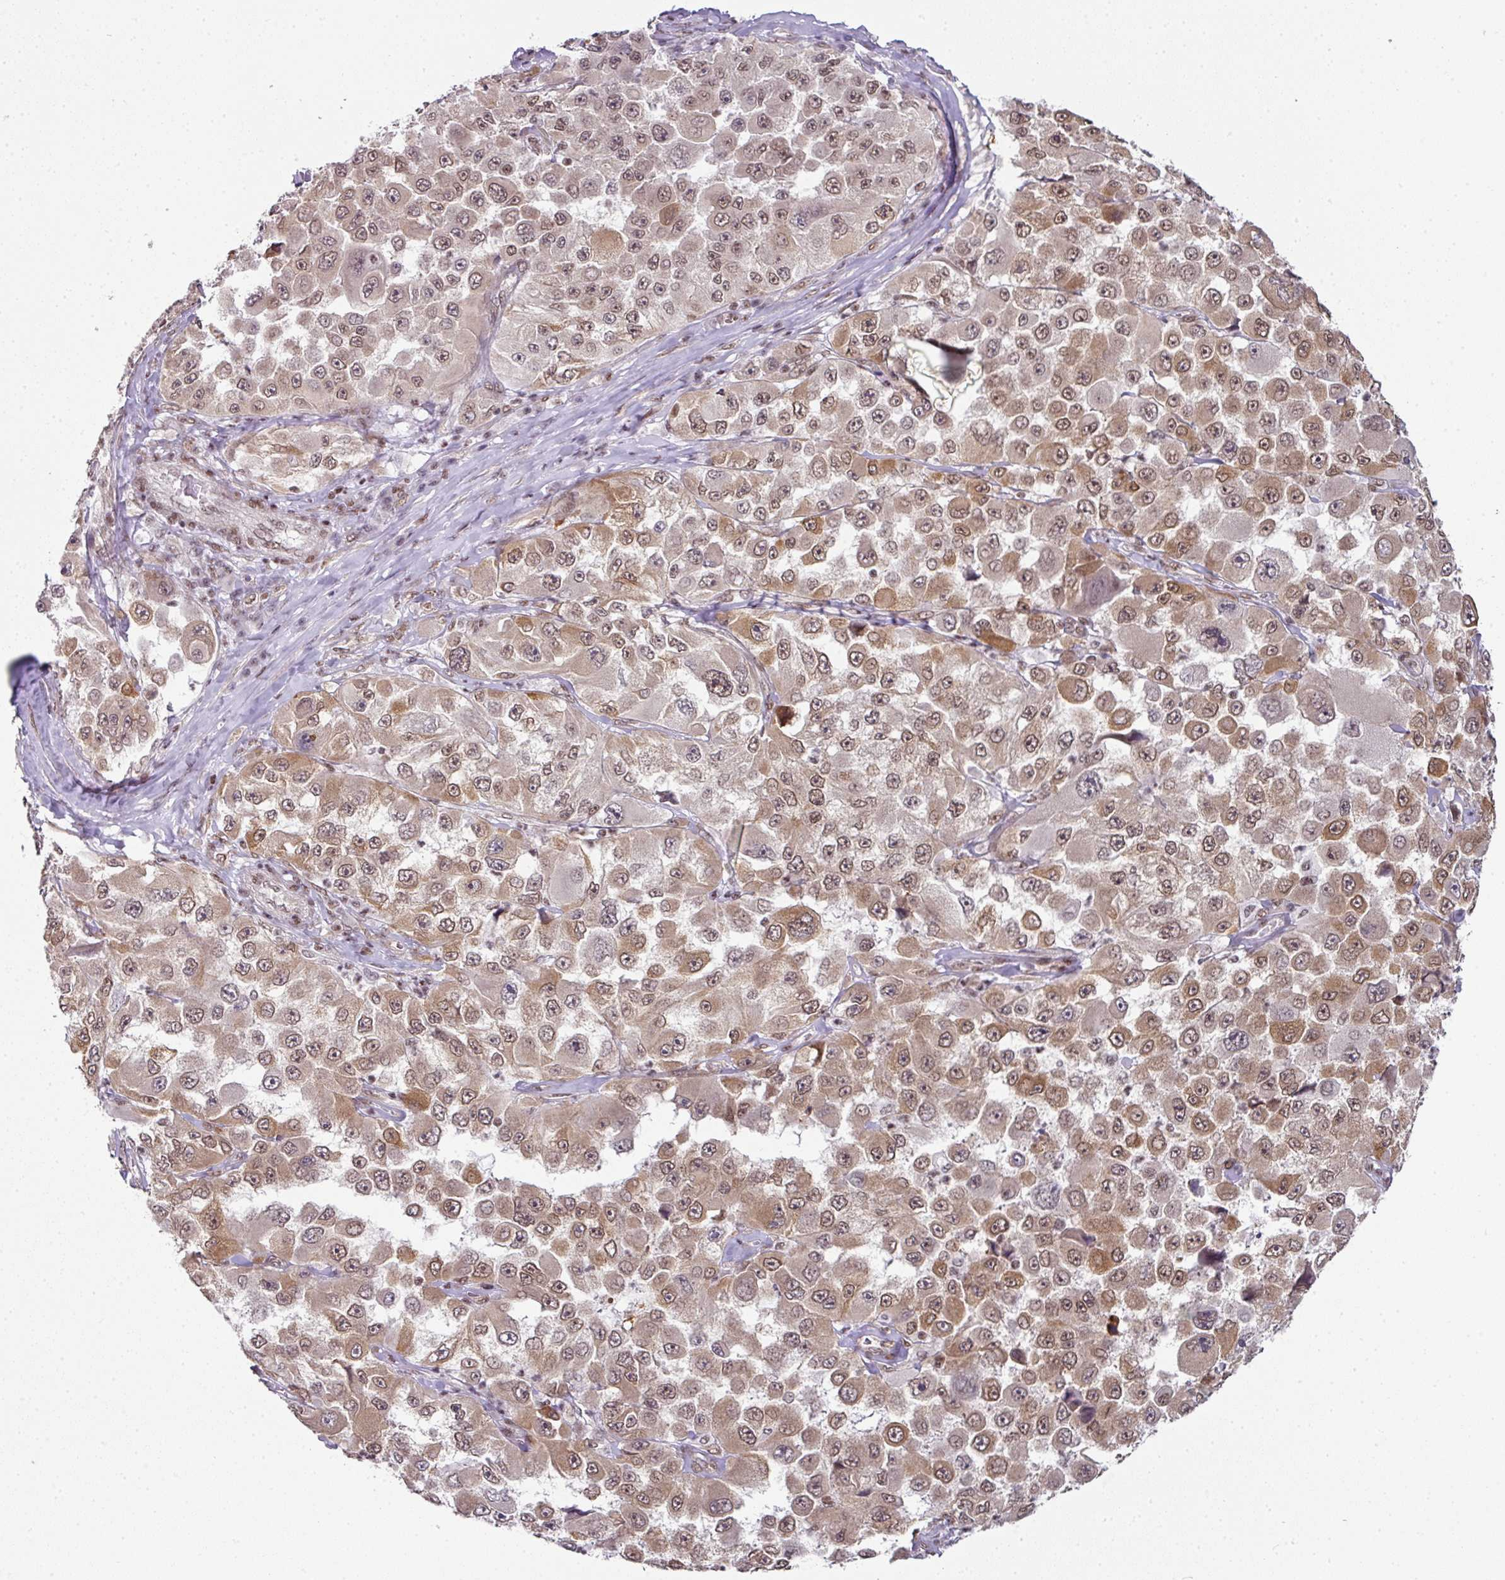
{"staining": {"intensity": "moderate", "quantity": "25%-75%", "location": "cytoplasmic/membranous,nuclear"}, "tissue": "melanoma", "cell_type": "Tumor cells", "image_type": "cancer", "snomed": [{"axis": "morphology", "description": "Malignant melanoma, Metastatic site"}, {"axis": "topography", "description": "Lymph node"}], "caption": "A high-resolution histopathology image shows immunohistochemistry (IHC) staining of malignant melanoma (metastatic site), which displays moderate cytoplasmic/membranous and nuclear positivity in about 25%-75% of tumor cells.", "gene": "NFYA", "patient": {"sex": "male", "age": 62}}